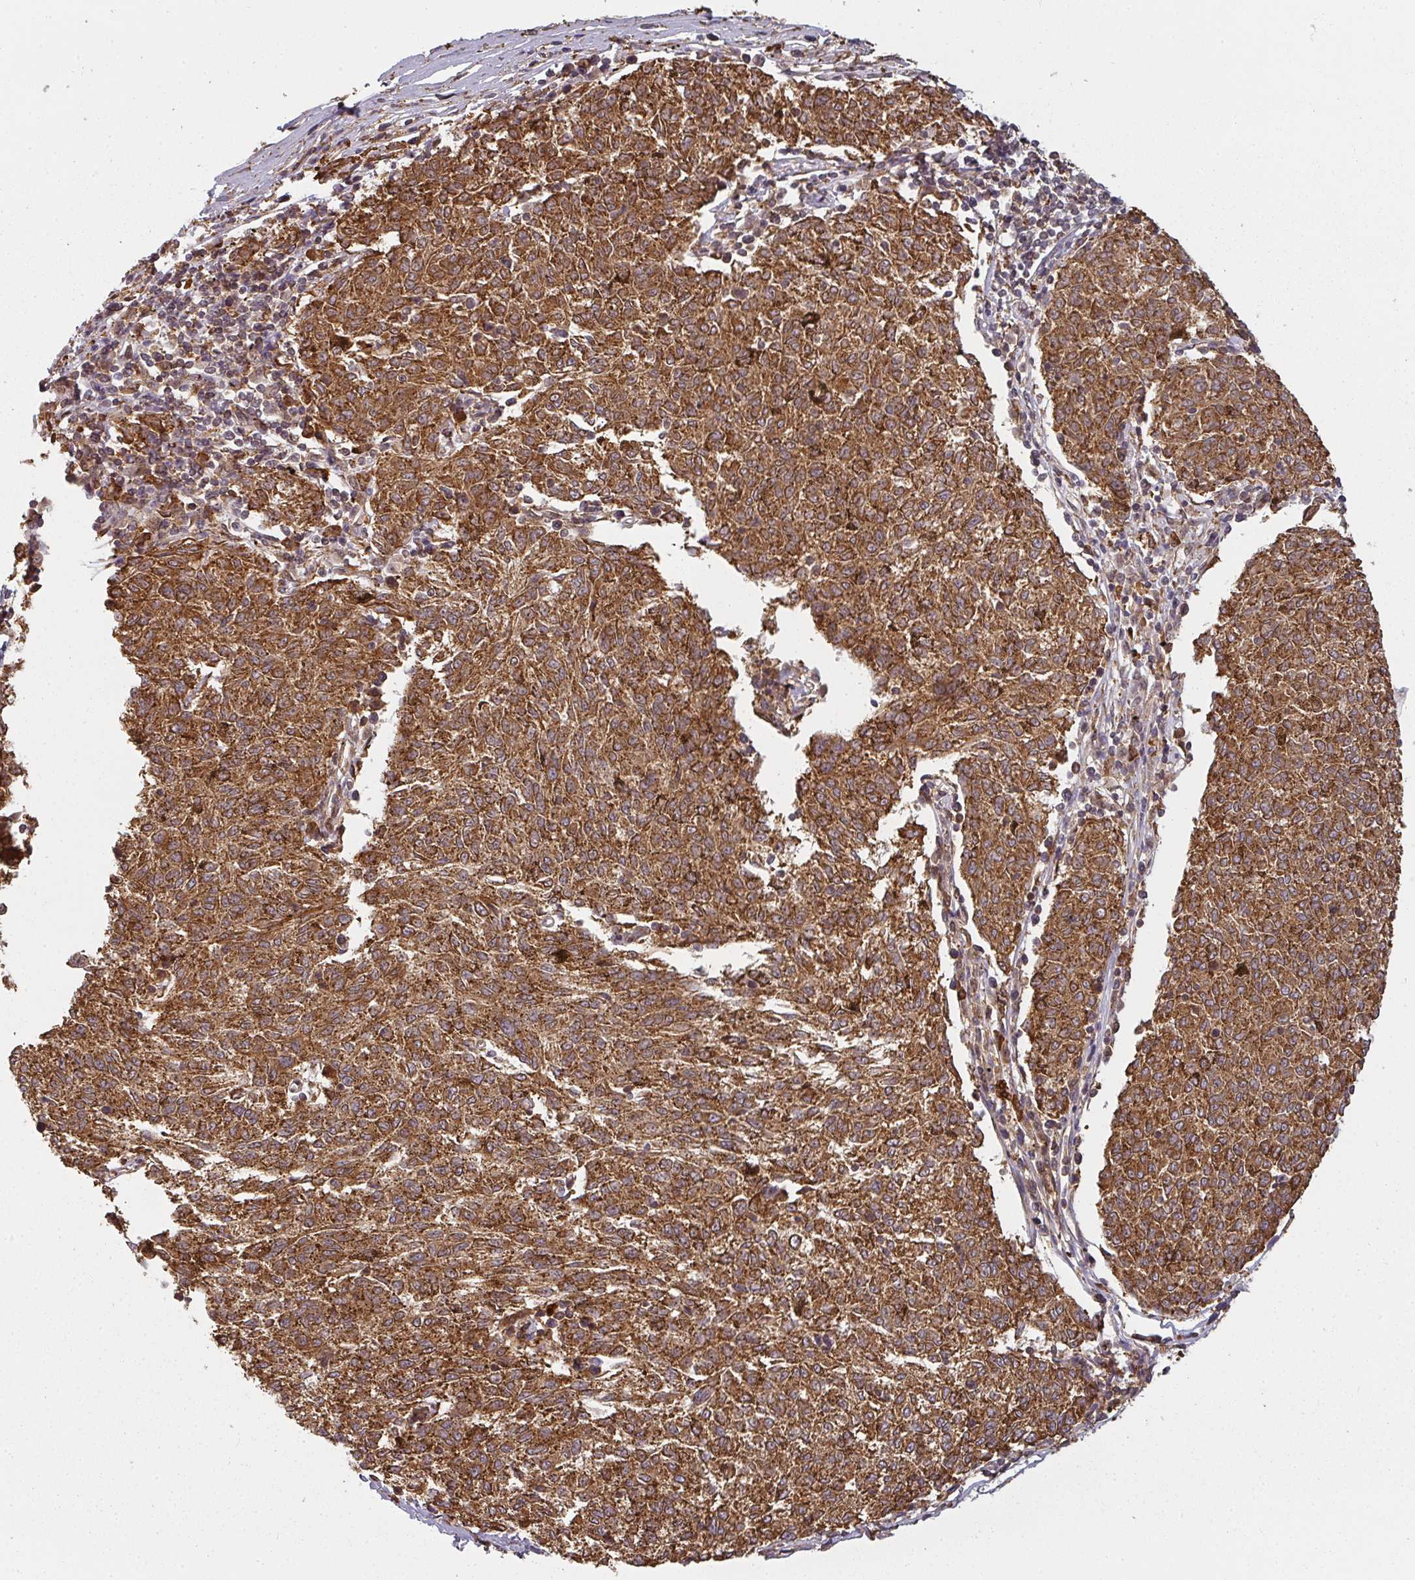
{"staining": {"intensity": "strong", "quantity": ">75%", "location": "cytoplasmic/membranous"}, "tissue": "melanoma", "cell_type": "Tumor cells", "image_type": "cancer", "snomed": [{"axis": "morphology", "description": "Malignant melanoma, NOS"}, {"axis": "topography", "description": "Skin"}], "caption": "Malignant melanoma was stained to show a protein in brown. There is high levels of strong cytoplasmic/membranous expression in approximately >75% of tumor cells.", "gene": "PPP6R3", "patient": {"sex": "female", "age": 72}}